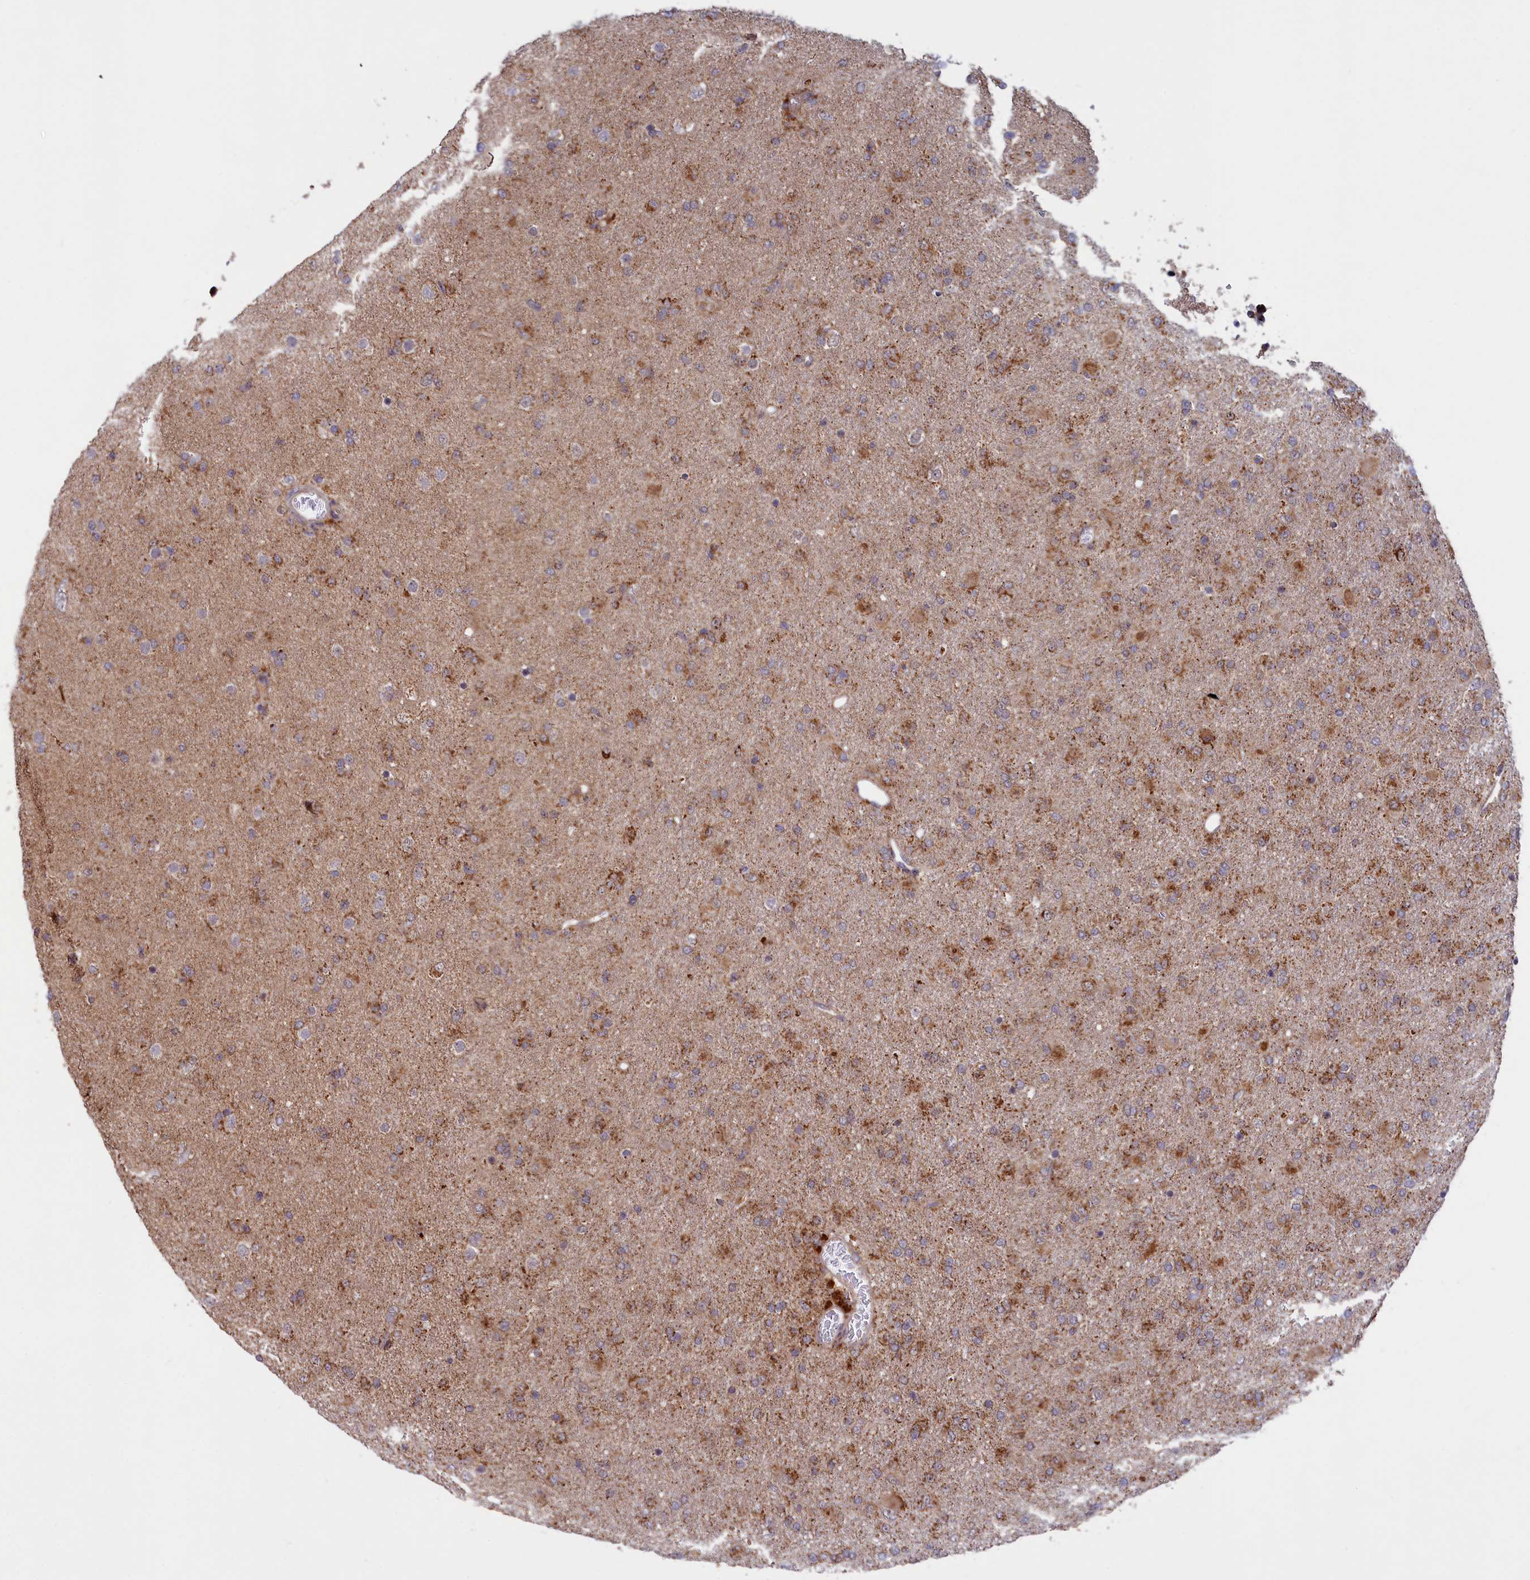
{"staining": {"intensity": "moderate", "quantity": ">75%", "location": "cytoplasmic/membranous"}, "tissue": "glioma", "cell_type": "Tumor cells", "image_type": "cancer", "snomed": [{"axis": "morphology", "description": "Glioma, malignant, Low grade"}, {"axis": "topography", "description": "Brain"}], "caption": "Glioma tissue displays moderate cytoplasmic/membranous expression in about >75% of tumor cells", "gene": "DUS3L", "patient": {"sex": "male", "age": 65}}